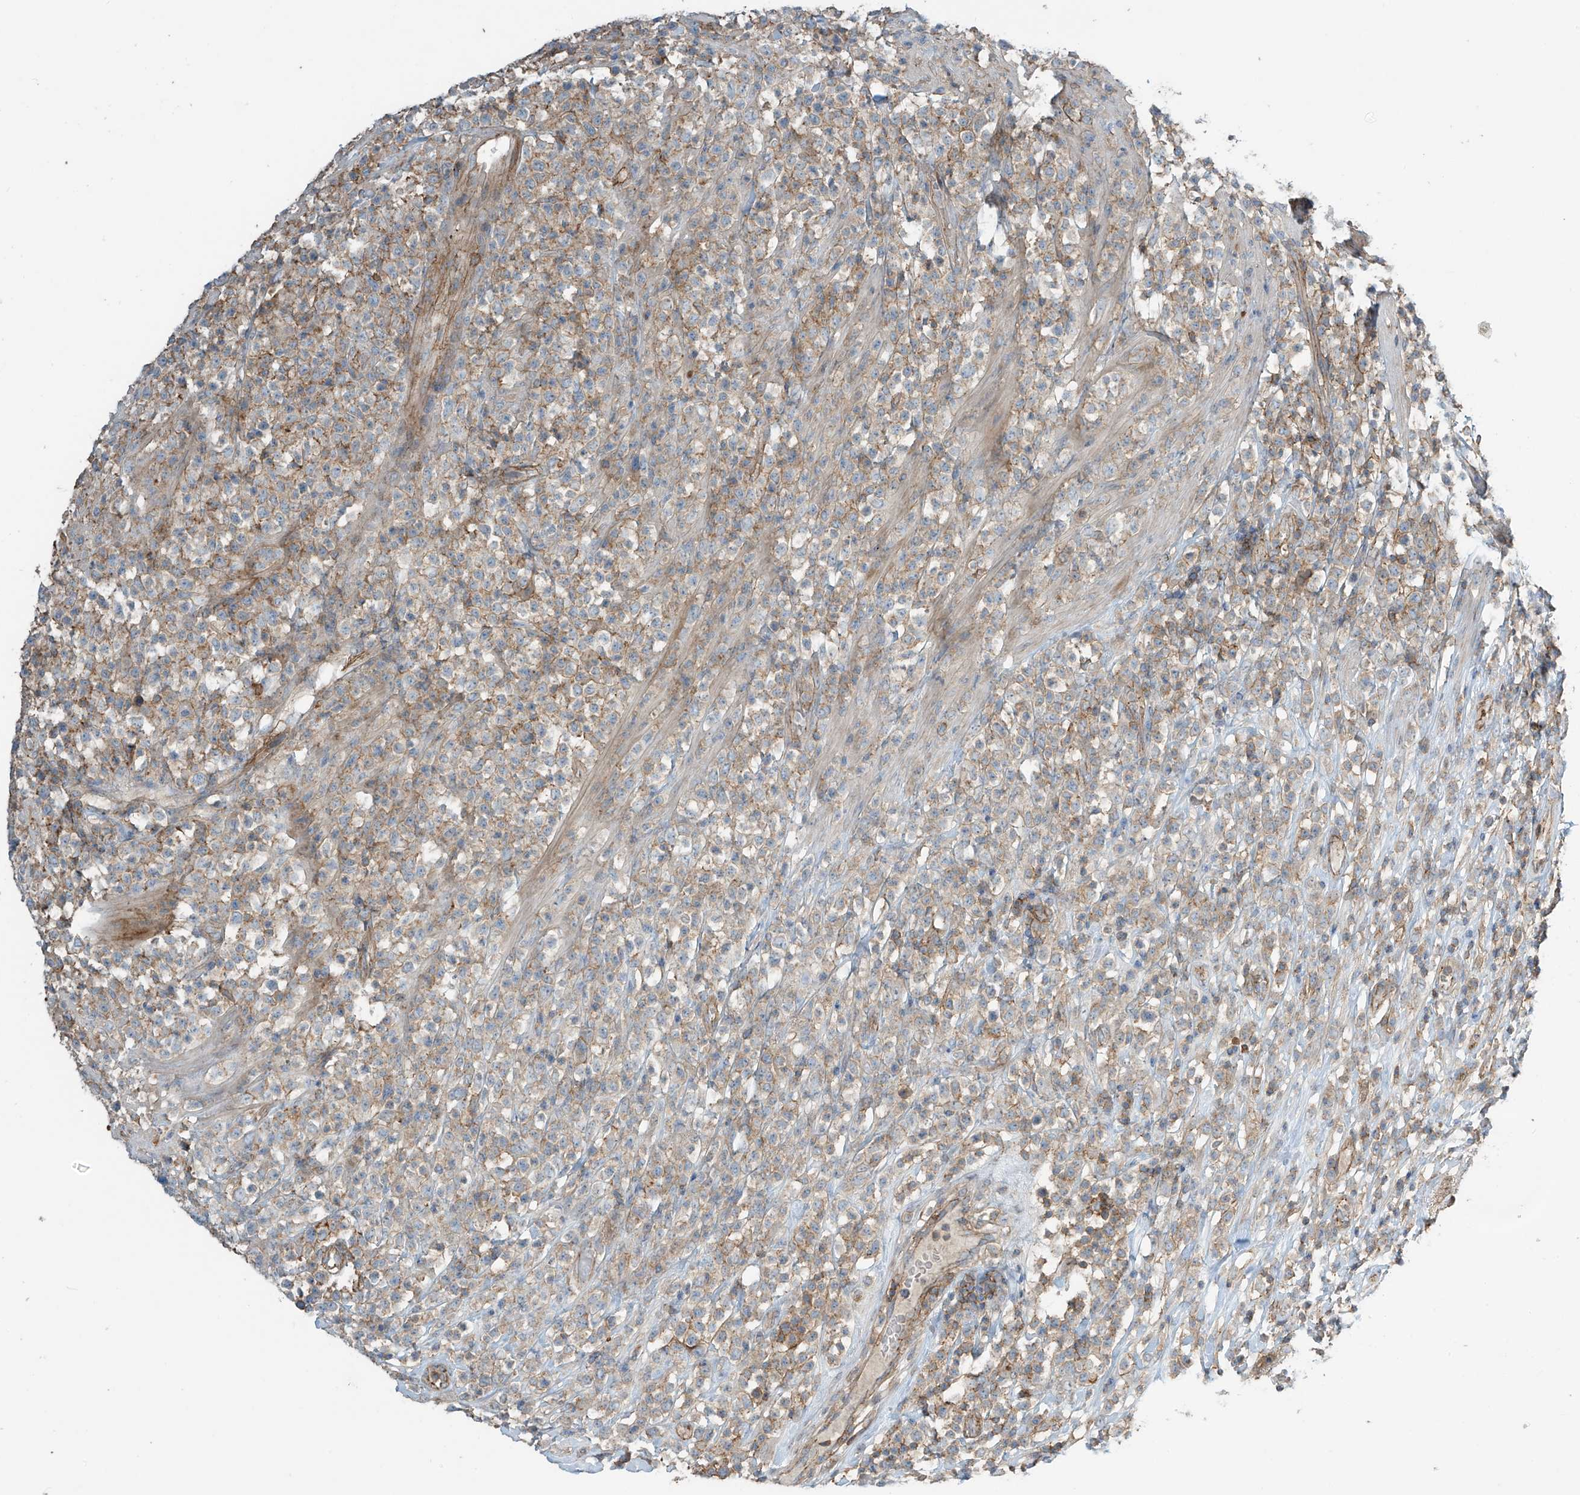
{"staining": {"intensity": "negative", "quantity": "none", "location": "none"}, "tissue": "lymphoma", "cell_type": "Tumor cells", "image_type": "cancer", "snomed": [{"axis": "morphology", "description": "Malignant lymphoma, non-Hodgkin's type, High grade"}, {"axis": "topography", "description": "Colon"}], "caption": "An image of human malignant lymphoma, non-Hodgkin's type (high-grade) is negative for staining in tumor cells.", "gene": "SLC9A2", "patient": {"sex": "female", "age": 53}}